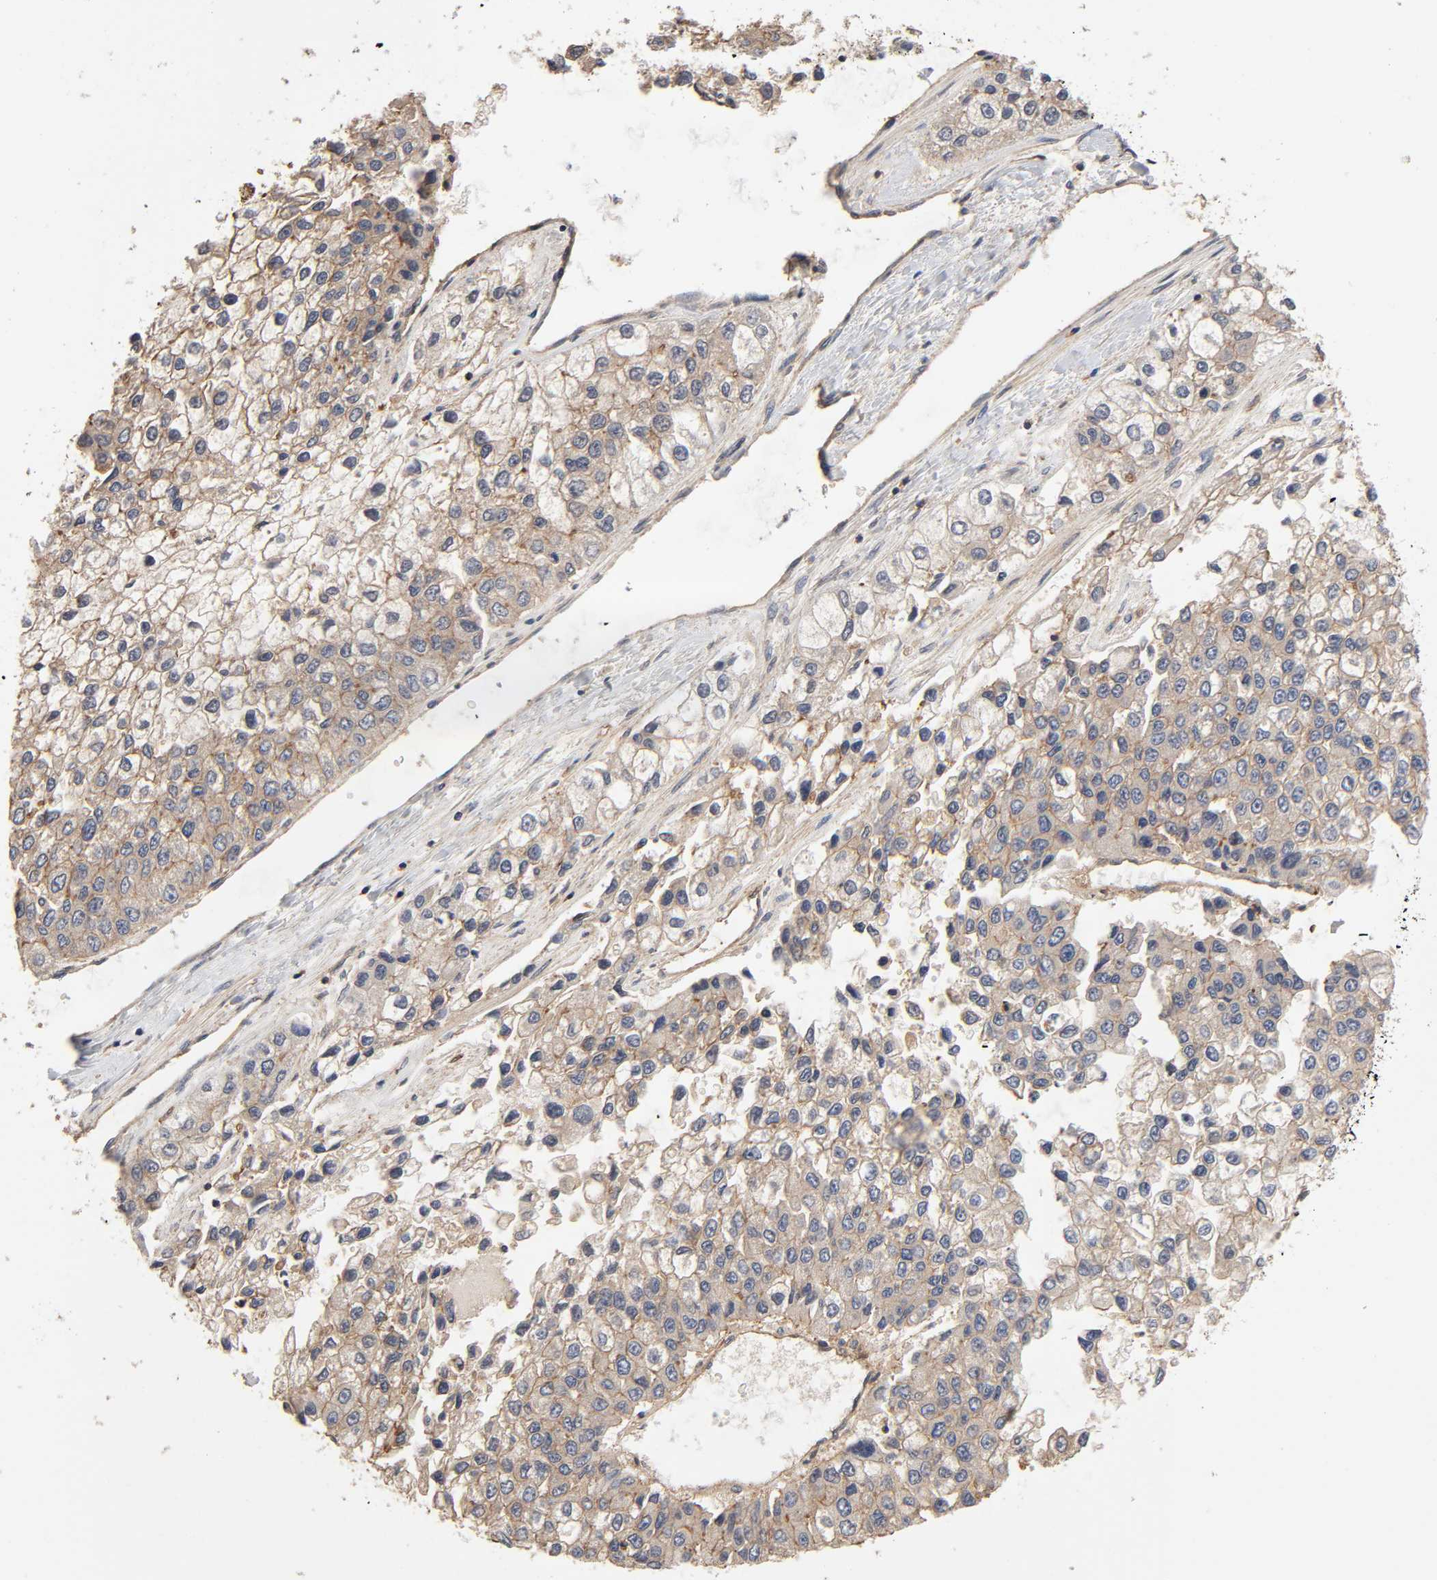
{"staining": {"intensity": "weak", "quantity": ">75%", "location": "cytoplasmic/membranous"}, "tissue": "liver cancer", "cell_type": "Tumor cells", "image_type": "cancer", "snomed": [{"axis": "morphology", "description": "Cholangiocarcinoma"}, {"axis": "topography", "description": "Liver"}], "caption": "This is an image of immunohistochemistry staining of cholangiocarcinoma (liver), which shows weak expression in the cytoplasmic/membranous of tumor cells.", "gene": "LAMTOR2", "patient": {"sex": "female", "age": 52}}